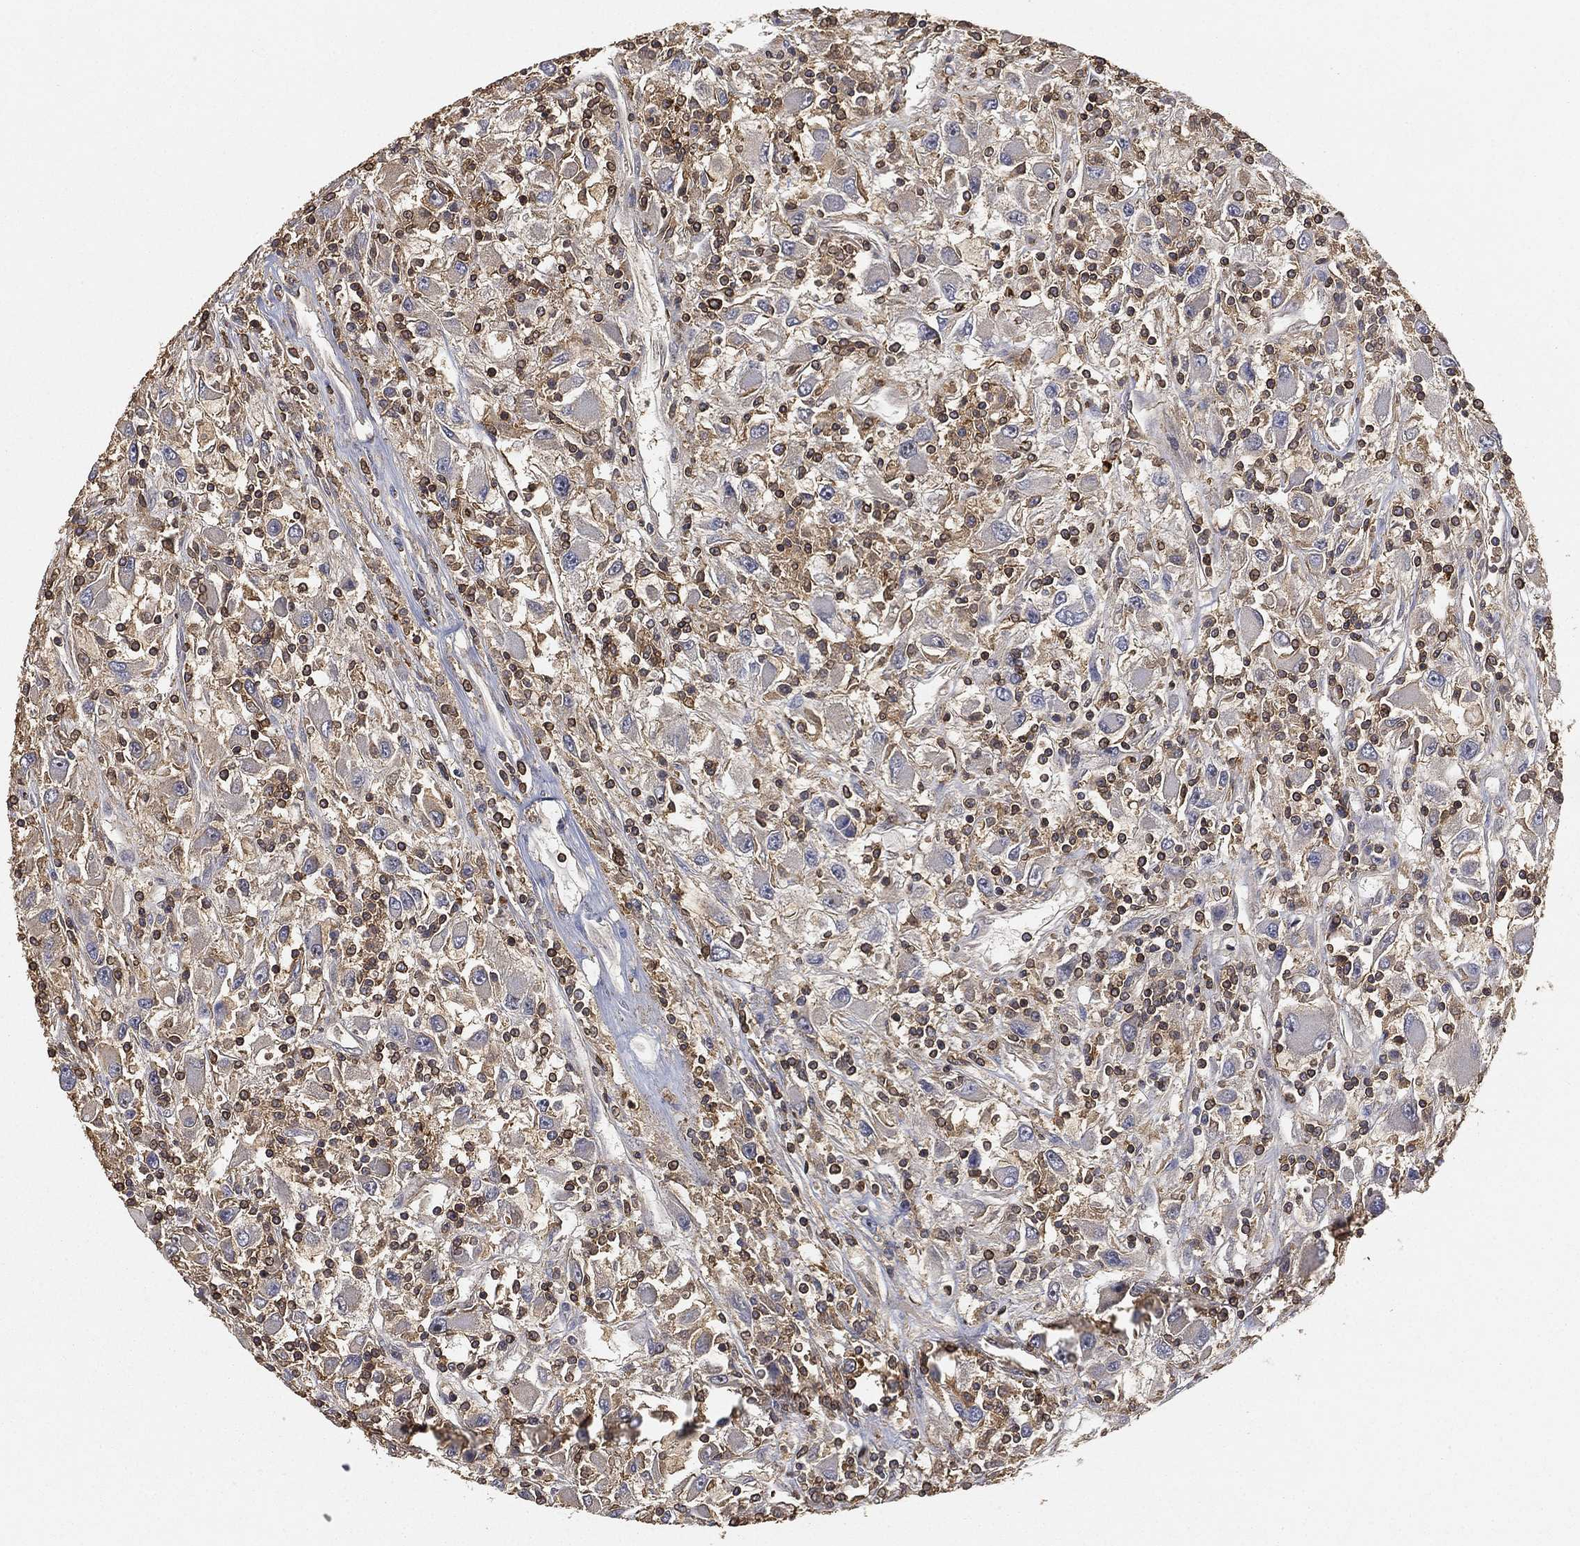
{"staining": {"intensity": "weak", "quantity": "<25%", "location": "cytoplasmic/membranous"}, "tissue": "renal cancer", "cell_type": "Tumor cells", "image_type": "cancer", "snomed": [{"axis": "morphology", "description": "Adenocarcinoma, NOS"}, {"axis": "topography", "description": "Kidney"}], "caption": "Tumor cells show no significant staining in renal adenocarcinoma. The staining is performed using DAB (3,3'-diaminobenzidine) brown chromogen with nuclei counter-stained in using hematoxylin.", "gene": "CRYL1", "patient": {"sex": "female", "age": 67}}